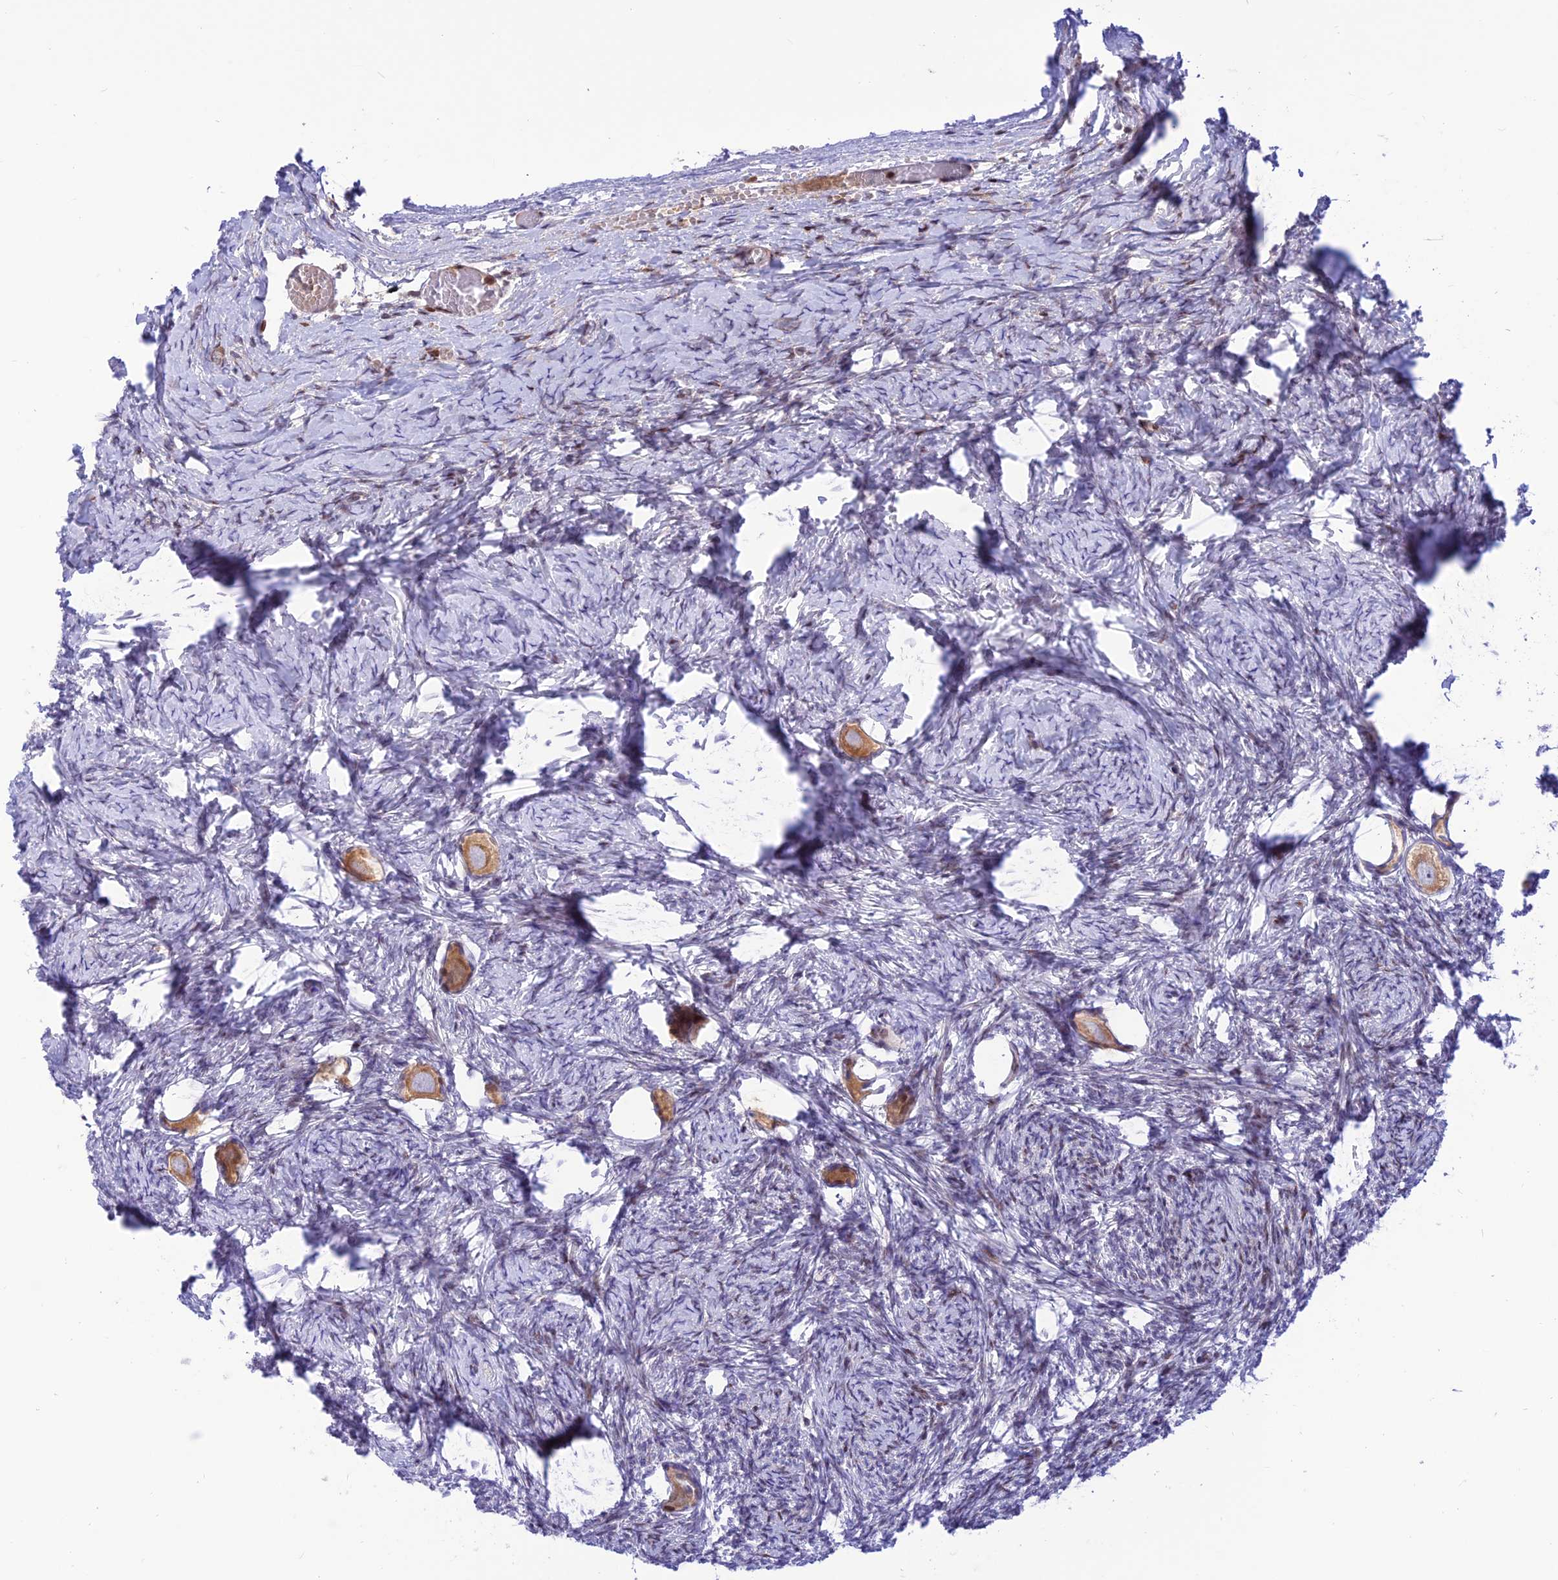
{"staining": {"intensity": "moderate", "quantity": ">75%", "location": "cytoplasmic/membranous"}, "tissue": "ovary", "cell_type": "Follicle cells", "image_type": "normal", "snomed": [{"axis": "morphology", "description": "Normal tissue, NOS"}, {"axis": "topography", "description": "Ovary"}], "caption": "A medium amount of moderate cytoplasmic/membranous expression is appreciated in about >75% of follicle cells in unremarkable ovary.", "gene": "FAM186B", "patient": {"sex": "female", "age": 27}}